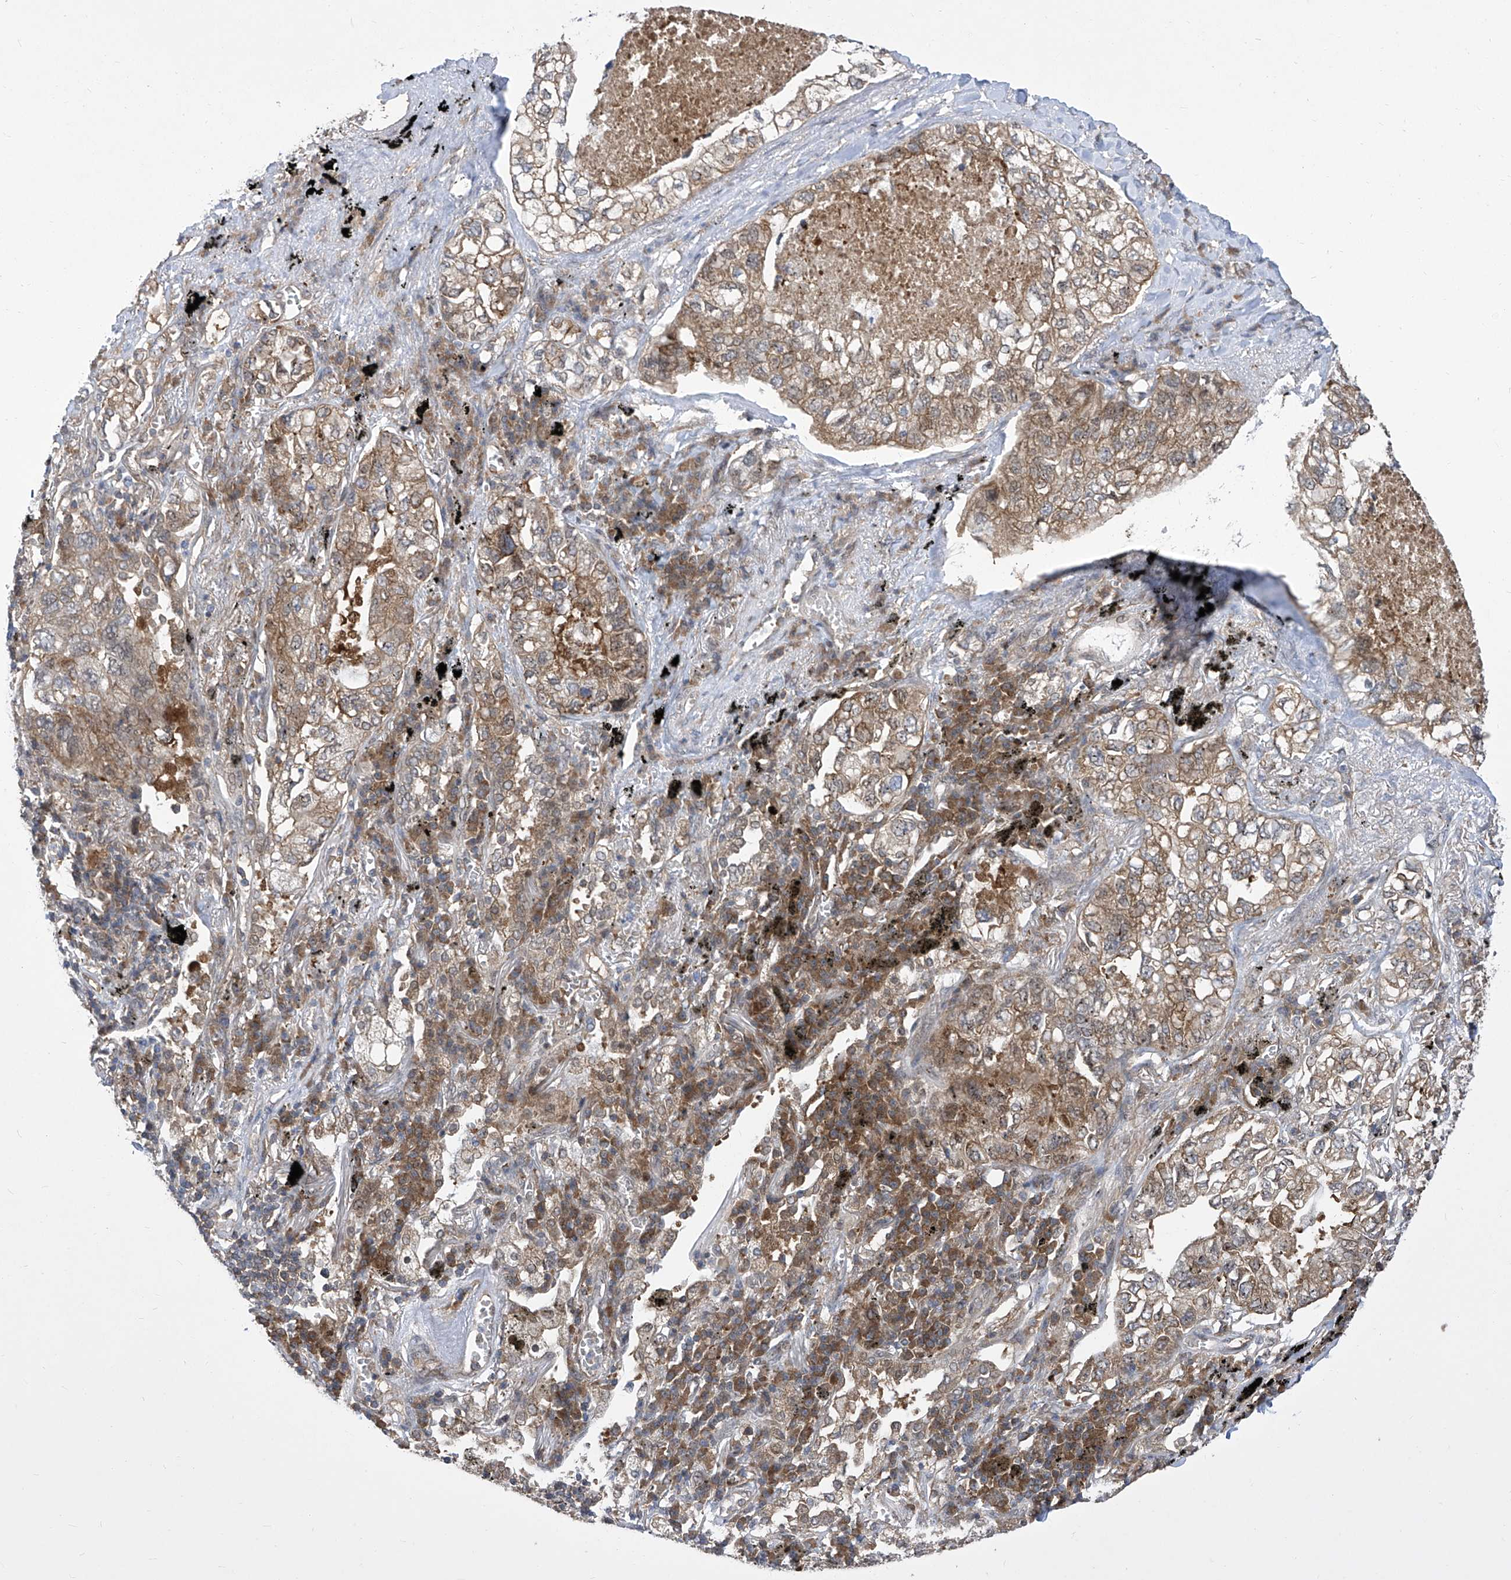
{"staining": {"intensity": "weak", "quantity": "25%-75%", "location": "cytoplasmic/membranous"}, "tissue": "lung cancer", "cell_type": "Tumor cells", "image_type": "cancer", "snomed": [{"axis": "morphology", "description": "Adenocarcinoma, NOS"}, {"axis": "topography", "description": "Lung"}], "caption": "Weak cytoplasmic/membranous positivity is present in approximately 25%-75% of tumor cells in lung cancer.", "gene": "EIF3M", "patient": {"sex": "male", "age": 65}}